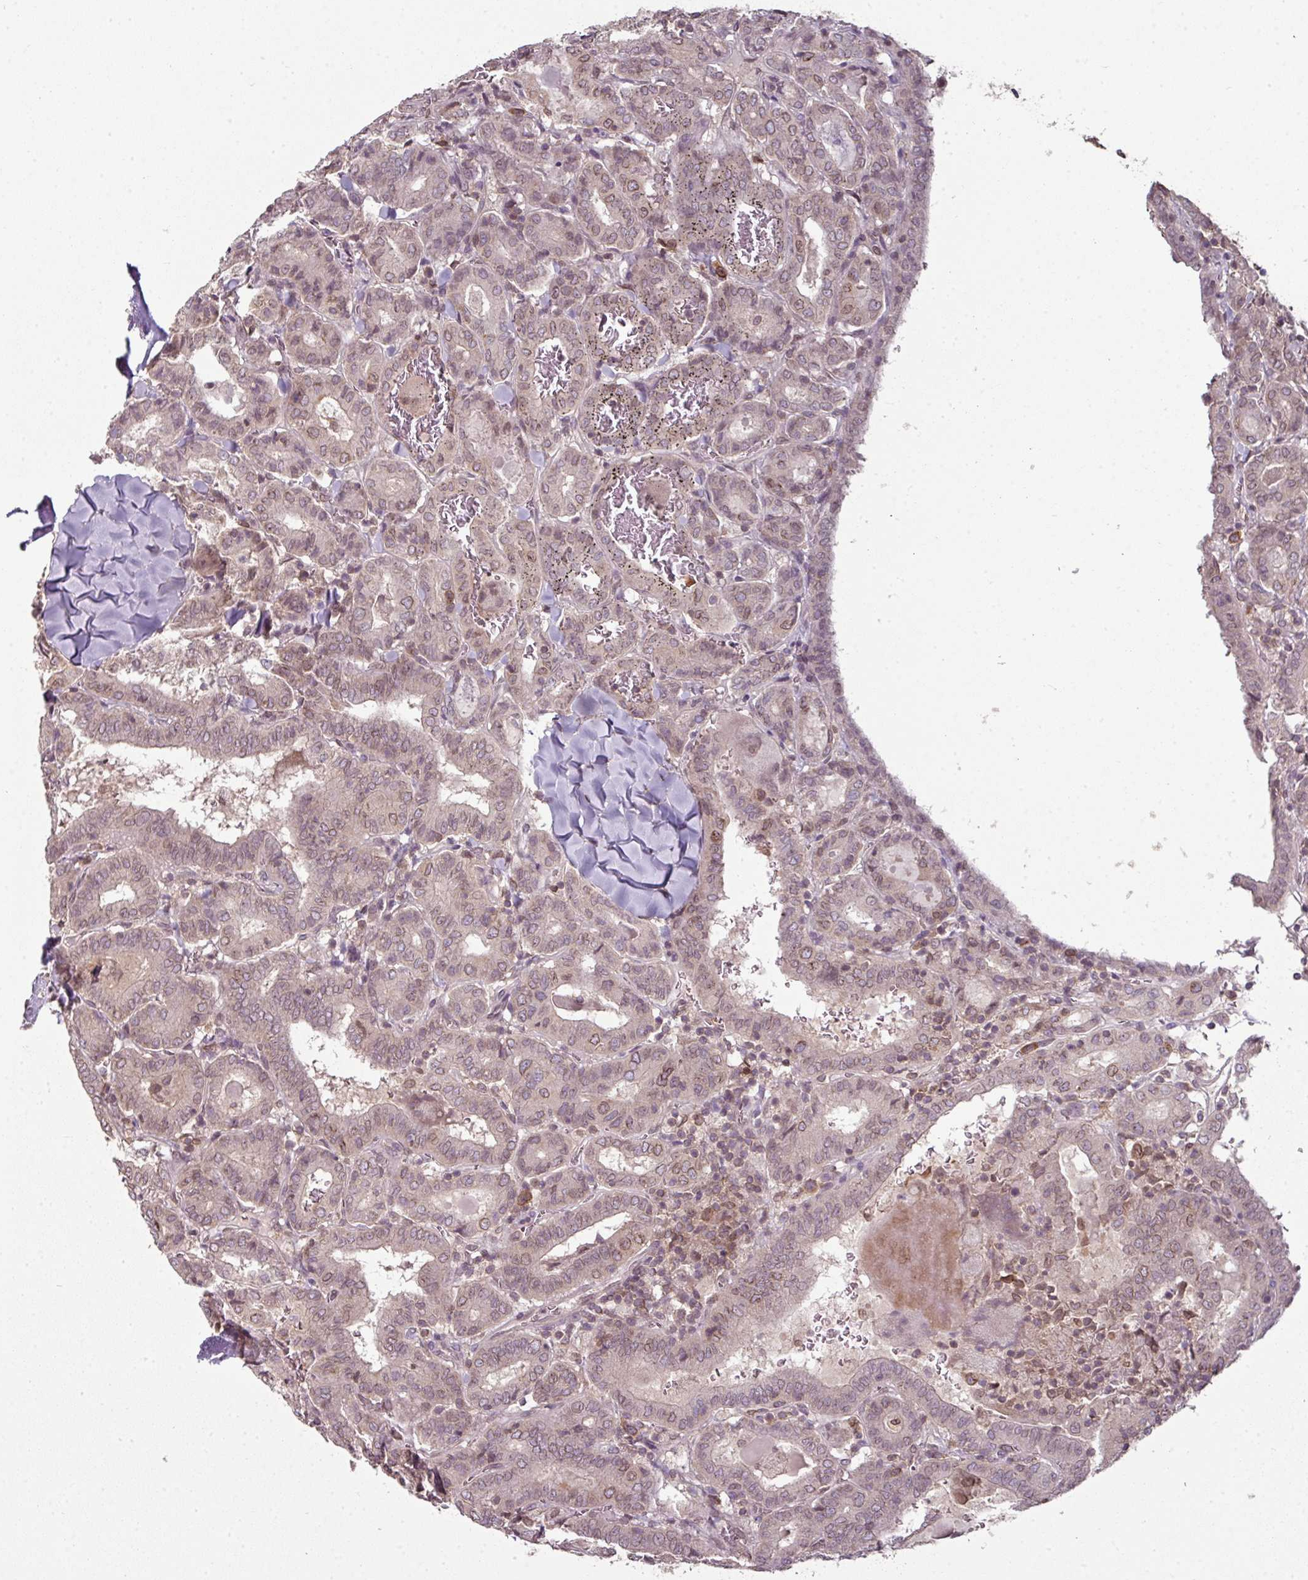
{"staining": {"intensity": "moderate", "quantity": "<25%", "location": "cytoplasmic/membranous,nuclear"}, "tissue": "thyroid cancer", "cell_type": "Tumor cells", "image_type": "cancer", "snomed": [{"axis": "morphology", "description": "Papillary adenocarcinoma, NOS"}, {"axis": "topography", "description": "Thyroid gland"}], "caption": "Immunohistochemical staining of human thyroid cancer (papillary adenocarcinoma) displays low levels of moderate cytoplasmic/membranous and nuclear staining in approximately <25% of tumor cells. (DAB IHC with brightfield microscopy, high magnification).", "gene": "RANGAP1", "patient": {"sex": "female", "age": 72}}